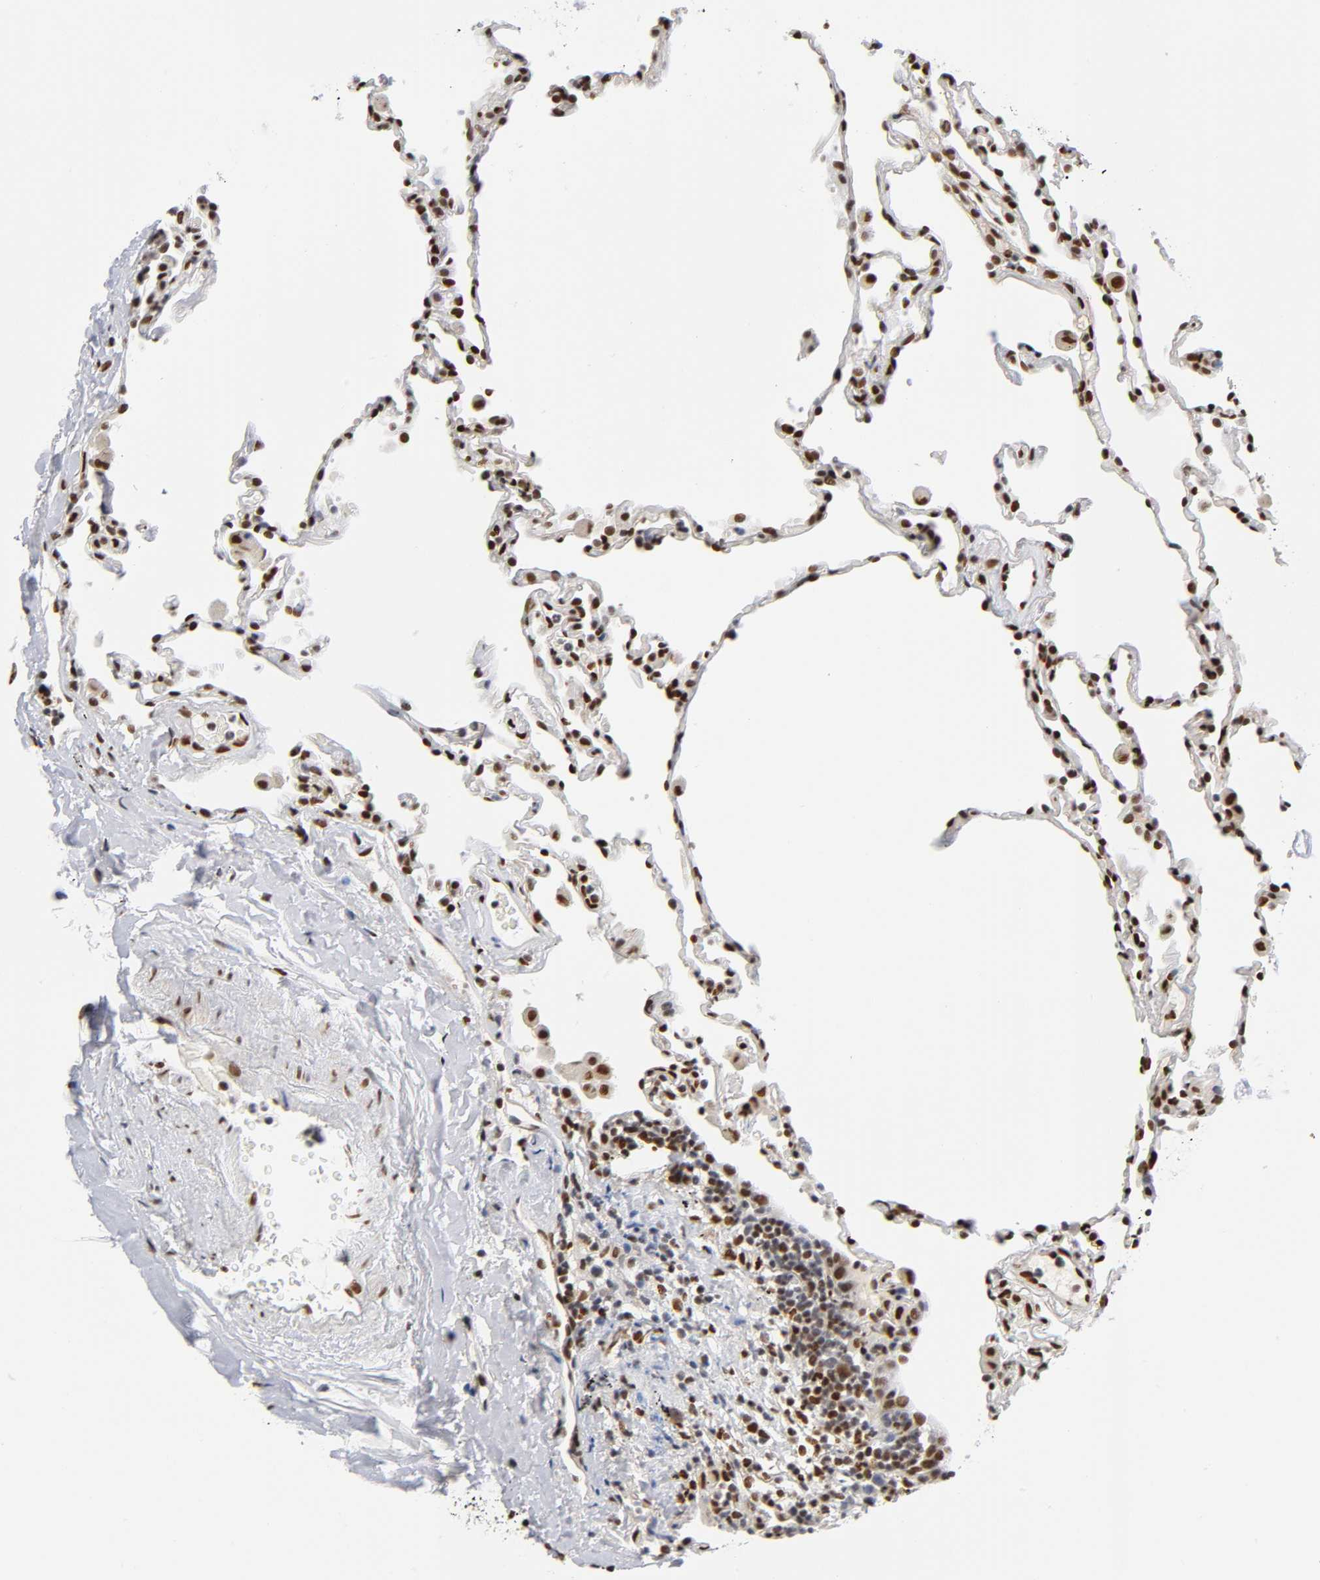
{"staining": {"intensity": "strong", "quantity": ">75%", "location": "nuclear"}, "tissue": "lung", "cell_type": "Alveolar cells", "image_type": "normal", "snomed": [{"axis": "morphology", "description": "Normal tissue, NOS"}, {"axis": "morphology", "description": "Soft tissue tumor metastatic"}, {"axis": "topography", "description": "Lung"}], "caption": "High-power microscopy captured an immunohistochemistry (IHC) histopathology image of benign lung, revealing strong nuclear staining in approximately >75% of alveolar cells. (Stains: DAB (3,3'-diaminobenzidine) in brown, nuclei in blue, Microscopy: brightfield microscopy at high magnification).", "gene": "NR3C1", "patient": {"sex": "male", "age": 59}}